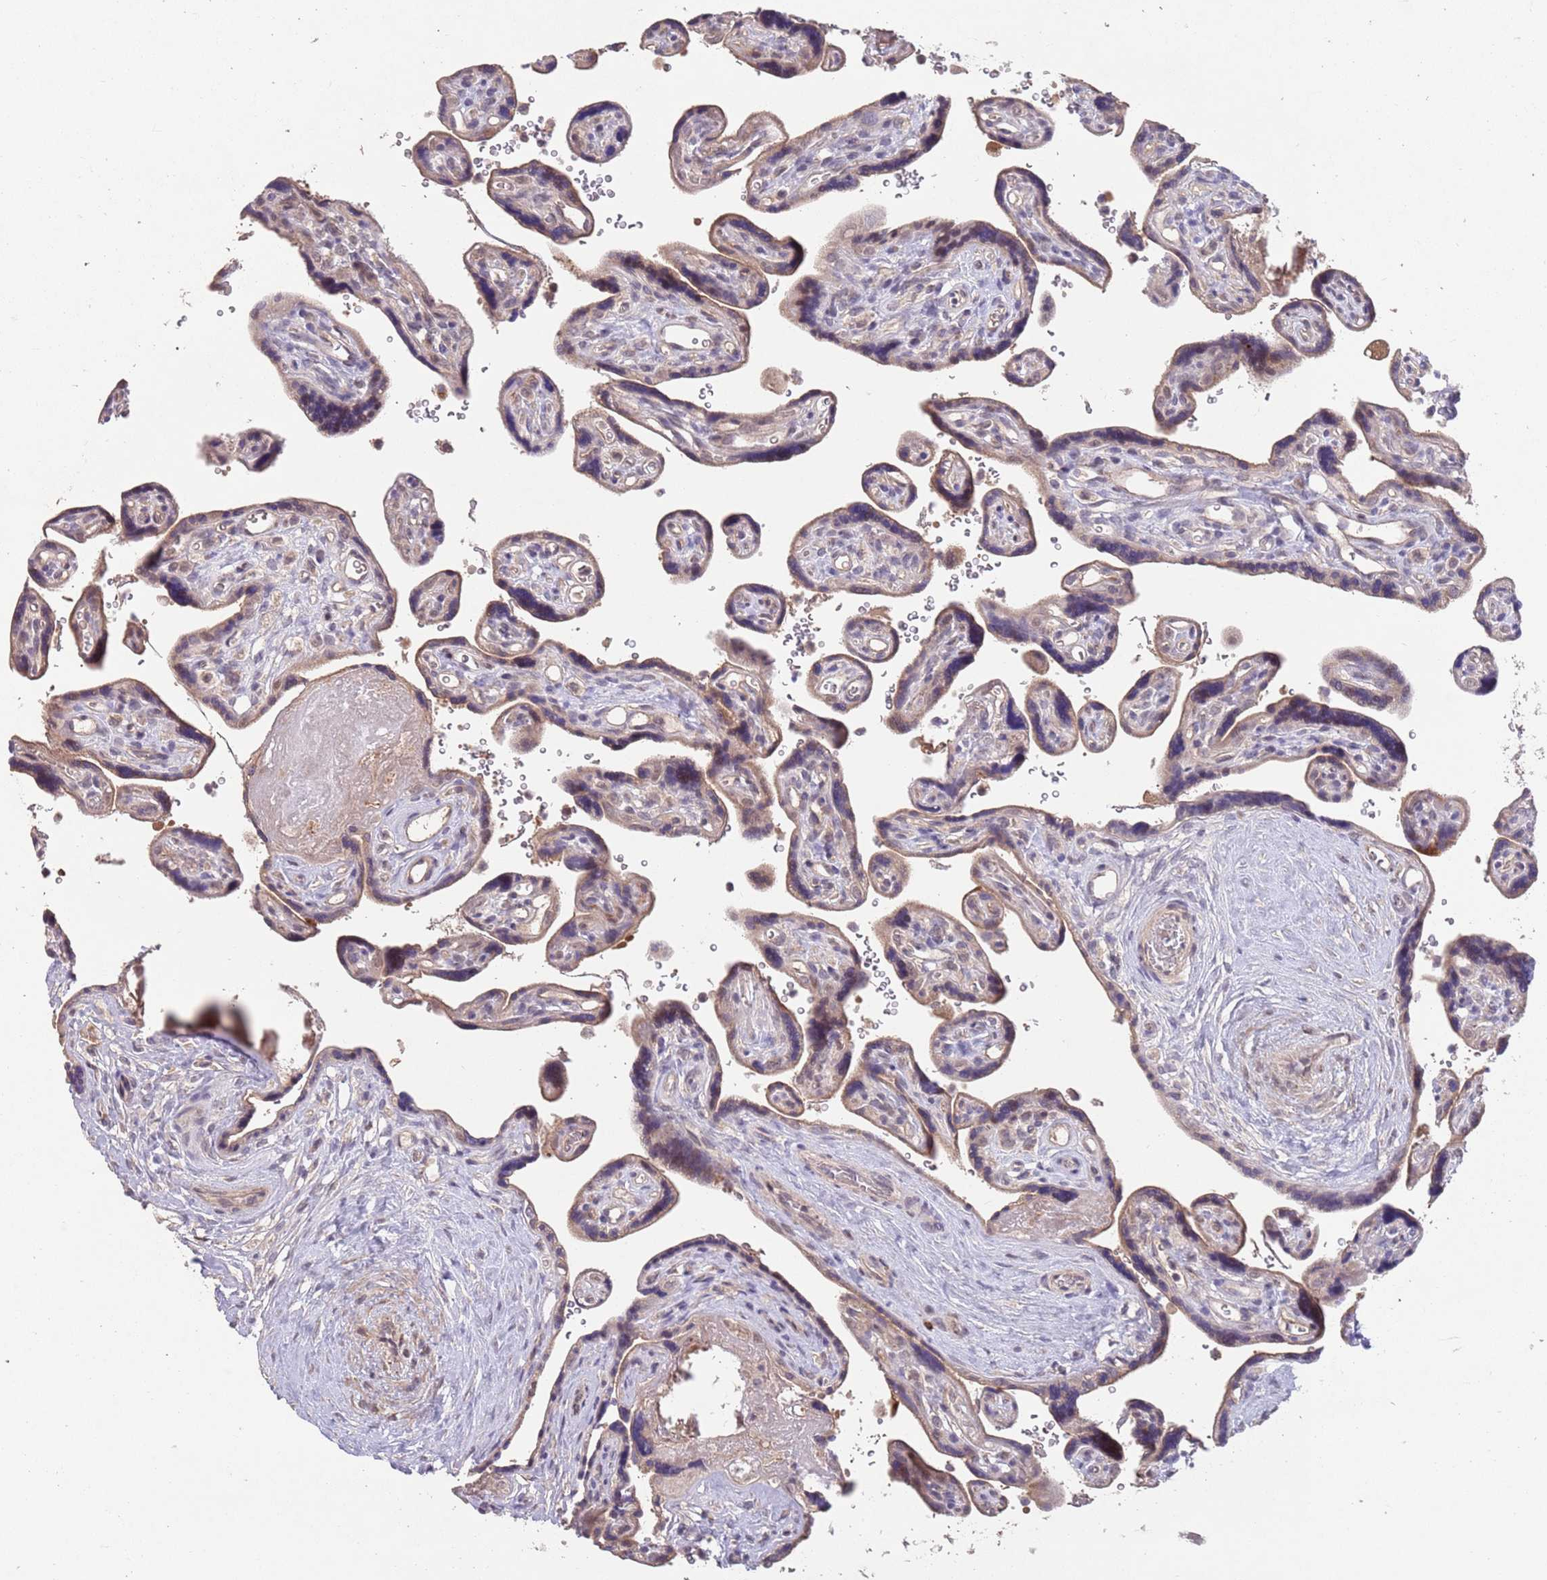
{"staining": {"intensity": "weak", "quantity": ">75%", "location": "cytoplasmic/membranous"}, "tissue": "placenta", "cell_type": "Trophoblastic cells", "image_type": "normal", "snomed": [{"axis": "morphology", "description": "Normal tissue, NOS"}, {"axis": "topography", "description": "Placenta"}], "caption": "IHC photomicrograph of normal placenta: human placenta stained using IHC demonstrates low levels of weak protein expression localized specifically in the cytoplasmic/membranous of trophoblastic cells, appearing as a cytoplasmic/membranous brown color.", "gene": "MEI1", "patient": {"sex": "female", "age": 39}}